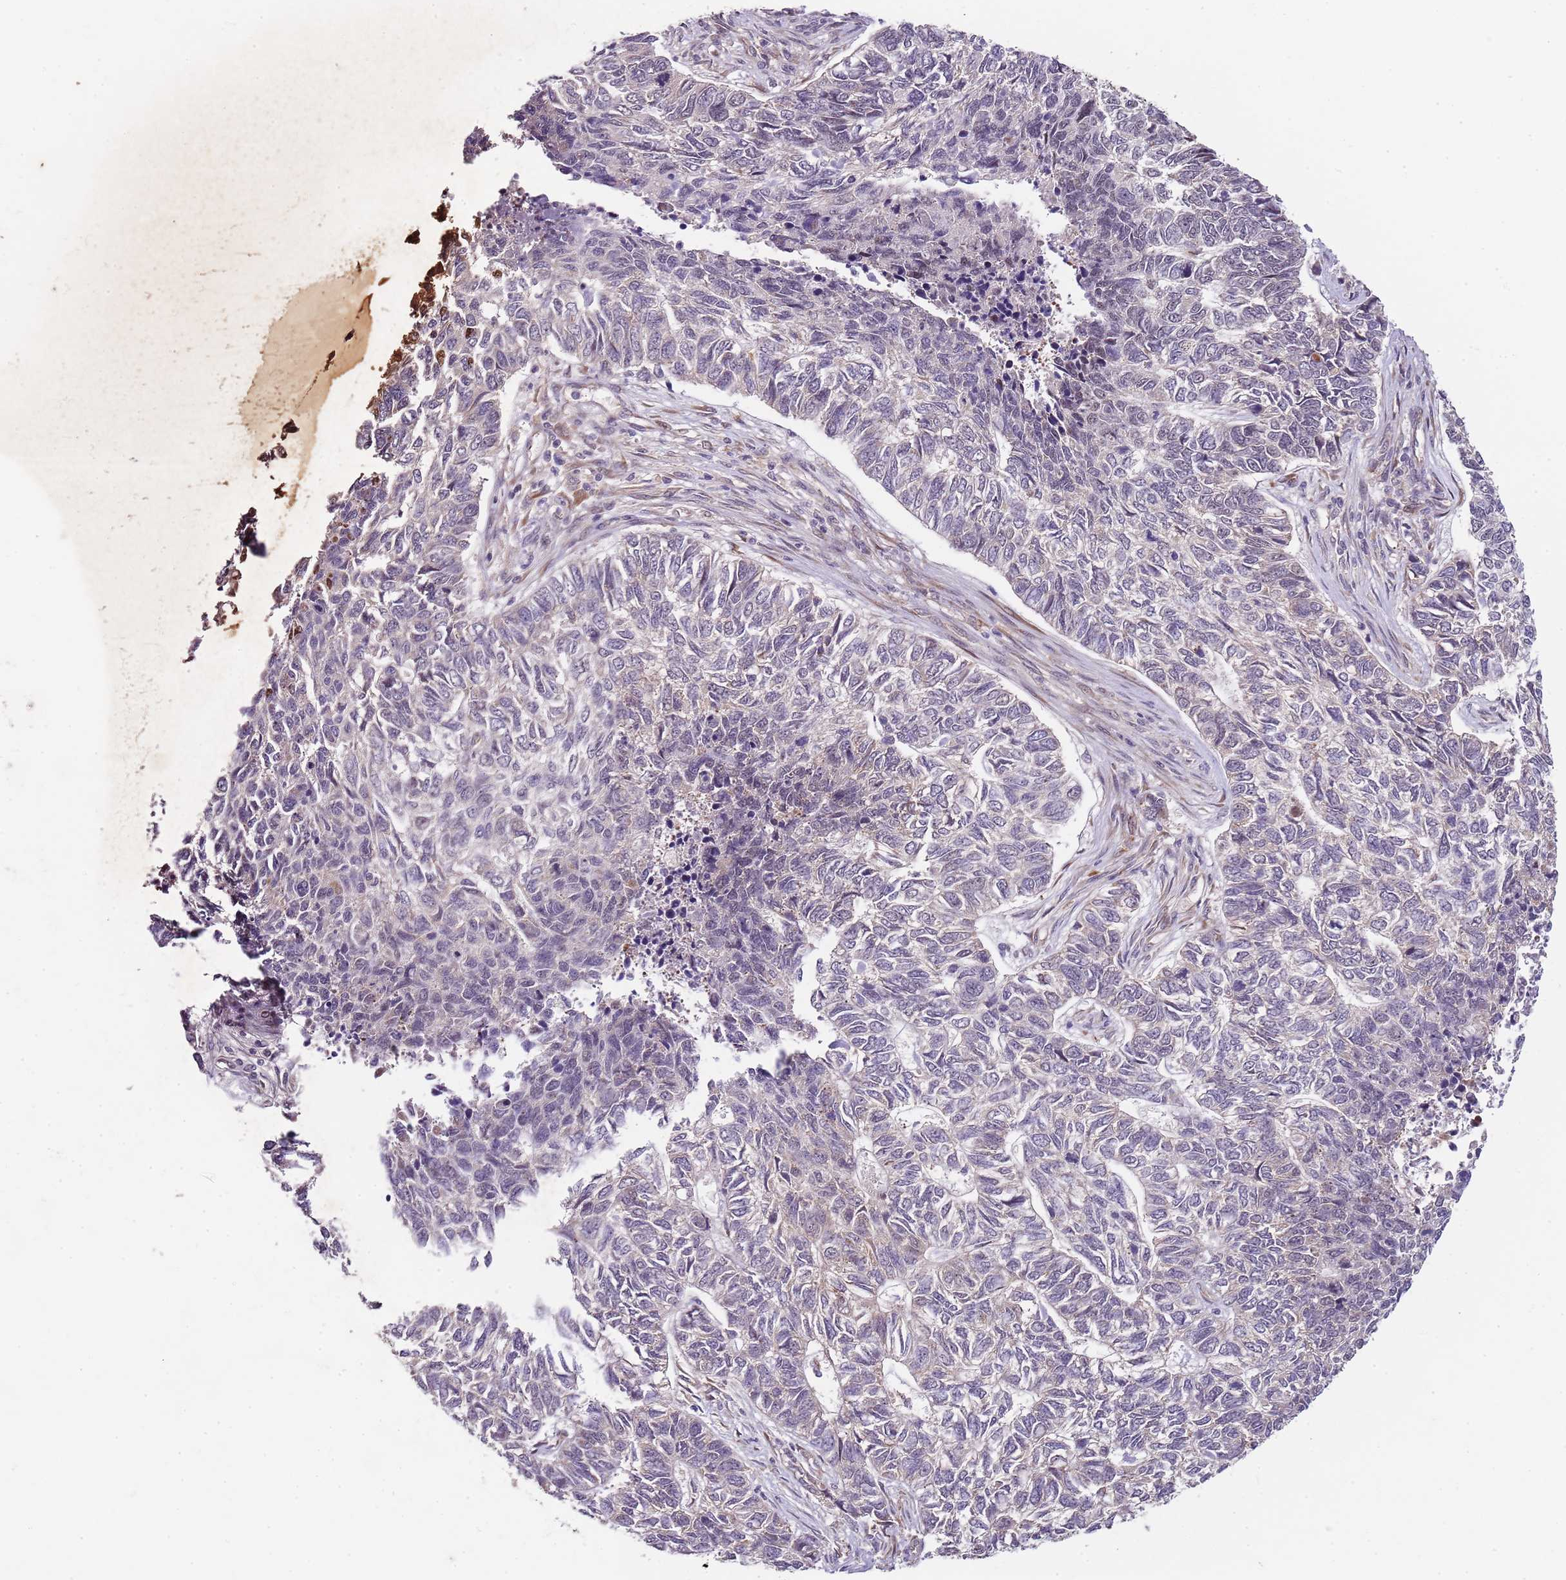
{"staining": {"intensity": "negative", "quantity": "none", "location": "none"}, "tissue": "skin cancer", "cell_type": "Tumor cells", "image_type": "cancer", "snomed": [{"axis": "morphology", "description": "Basal cell carcinoma"}, {"axis": "topography", "description": "Skin"}], "caption": "Human skin cancer (basal cell carcinoma) stained for a protein using IHC exhibits no staining in tumor cells.", "gene": "FBXL22", "patient": {"sex": "female", "age": 65}}